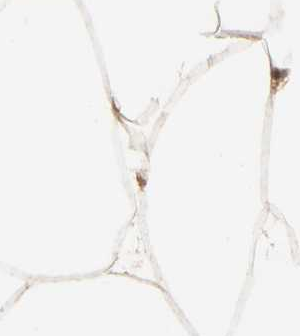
{"staining": {"intensity": "weak", "quantity": ">75%", "location": "cytoplasmic/membranous"}, "tissue": "adipose tissue", "cell_type": "Adipocytes", "image_type": "normal", "snomed": [{"axis": "morphology", "description": "Normal tissue, NOS"}, {"axis": "morphology", "description": "Duct carcinoma"}, {"axis": "topography", "description": "Breast"}, {"axis": "topography", "description": "Adipose tissue"}], "caption": "Weak cytoplasmic/membranous staining is seen in about >75% of adipocytes in normal adipose tissue. Nuclei are stained in blue.", "gene": "SGSM1", "patient": {"sex": "female", "age": 37}}